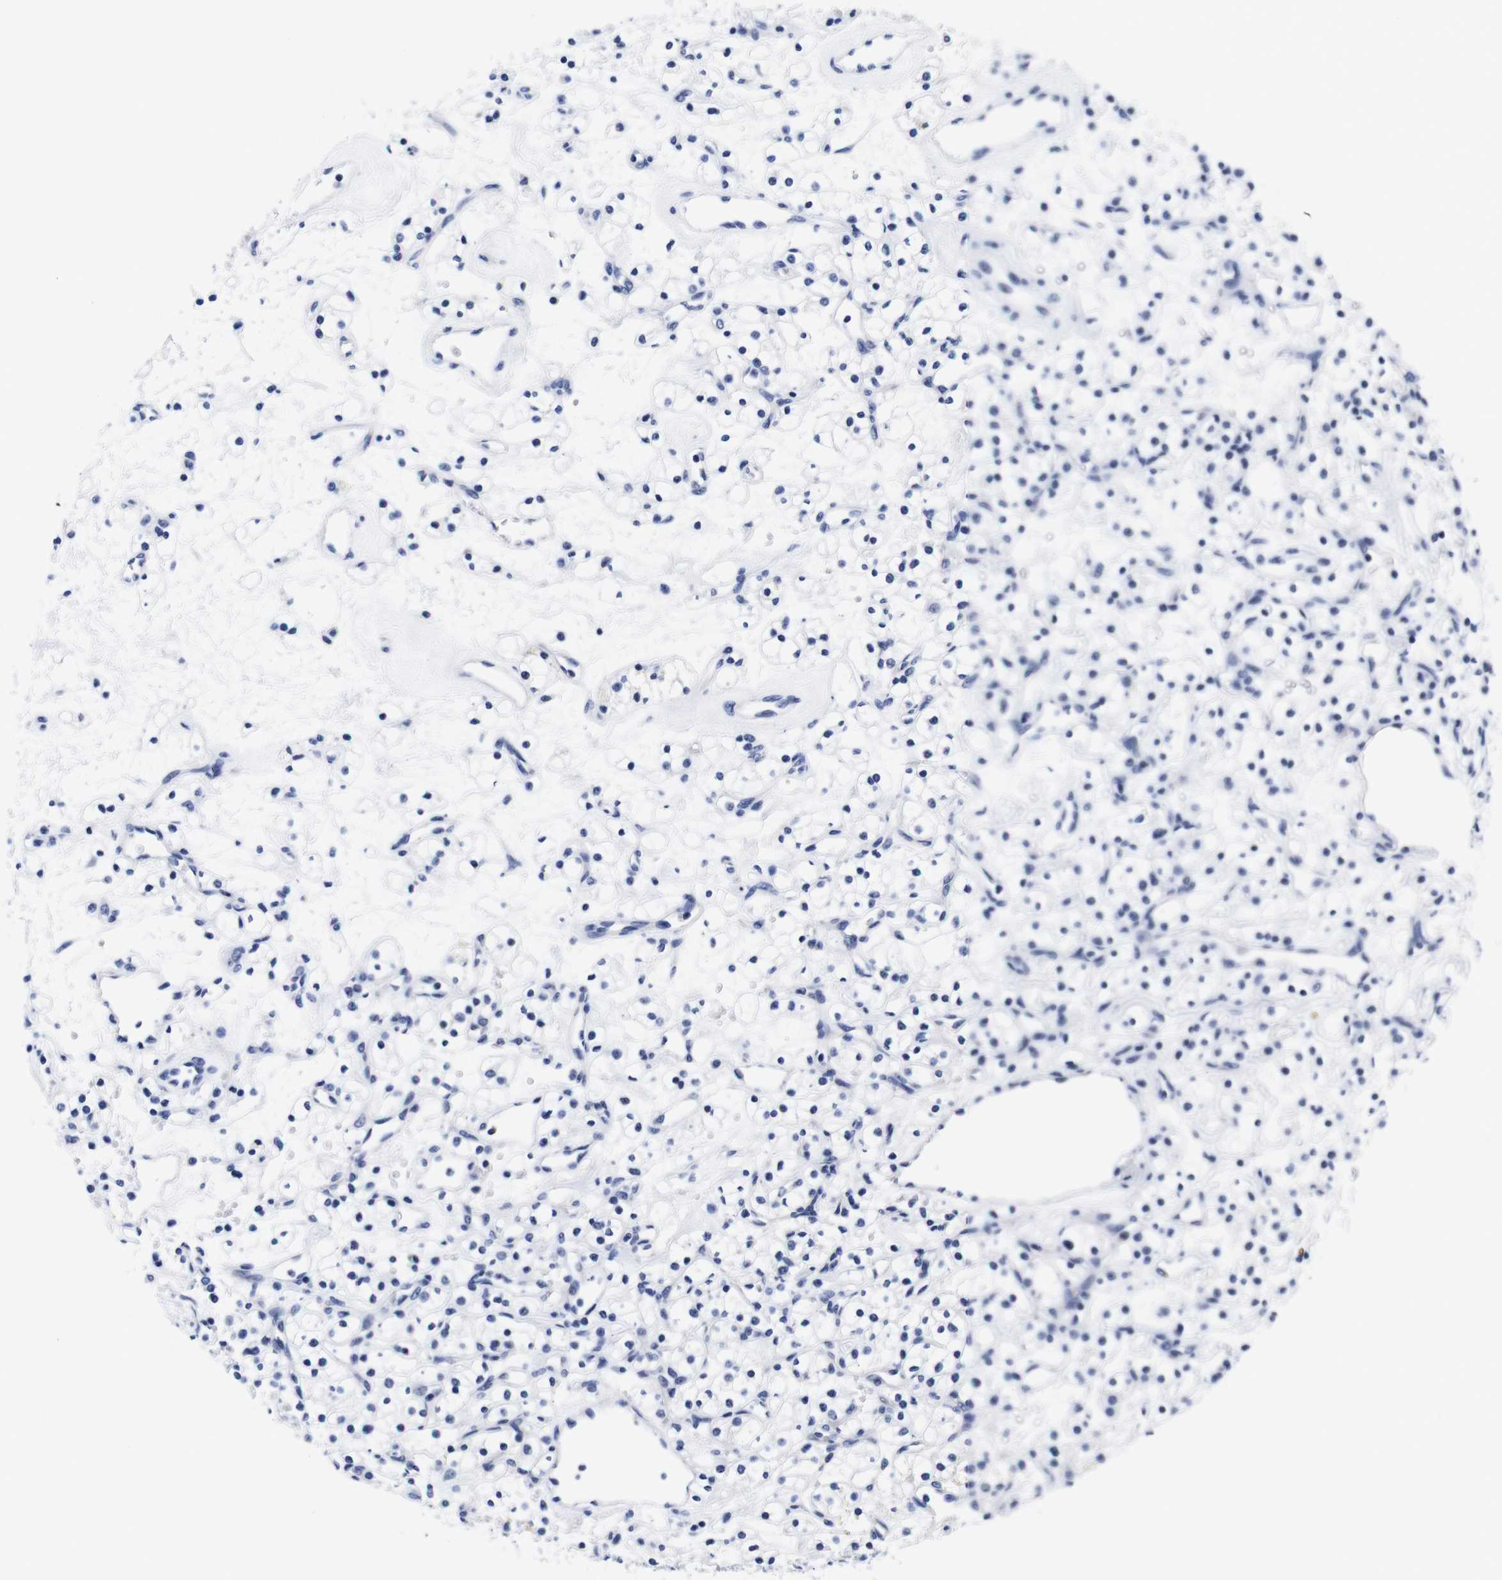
{"staining": {"intensity": "negative", "quantity": "none", "location": "none"}, "tissue": "renal cancer", "cell_type": "Tumor cells", "image_type": "cancer", "snomed": [{"axis": "morphology", "description": "Adenocarcinoma, NOS"}, {"axis": "topography", "description": "Kidney"}], "caption": "A histopathology image of adenocarcinoma (renal) stained for a protein reveals no brown staining in tumor cells. (DAB (3,3'-diaminobenzidine) IHC visualized using brightfield microscopy, high magnification).", "gene": "CLEC4G", "patient": {"sex": "female", "age": 60}}